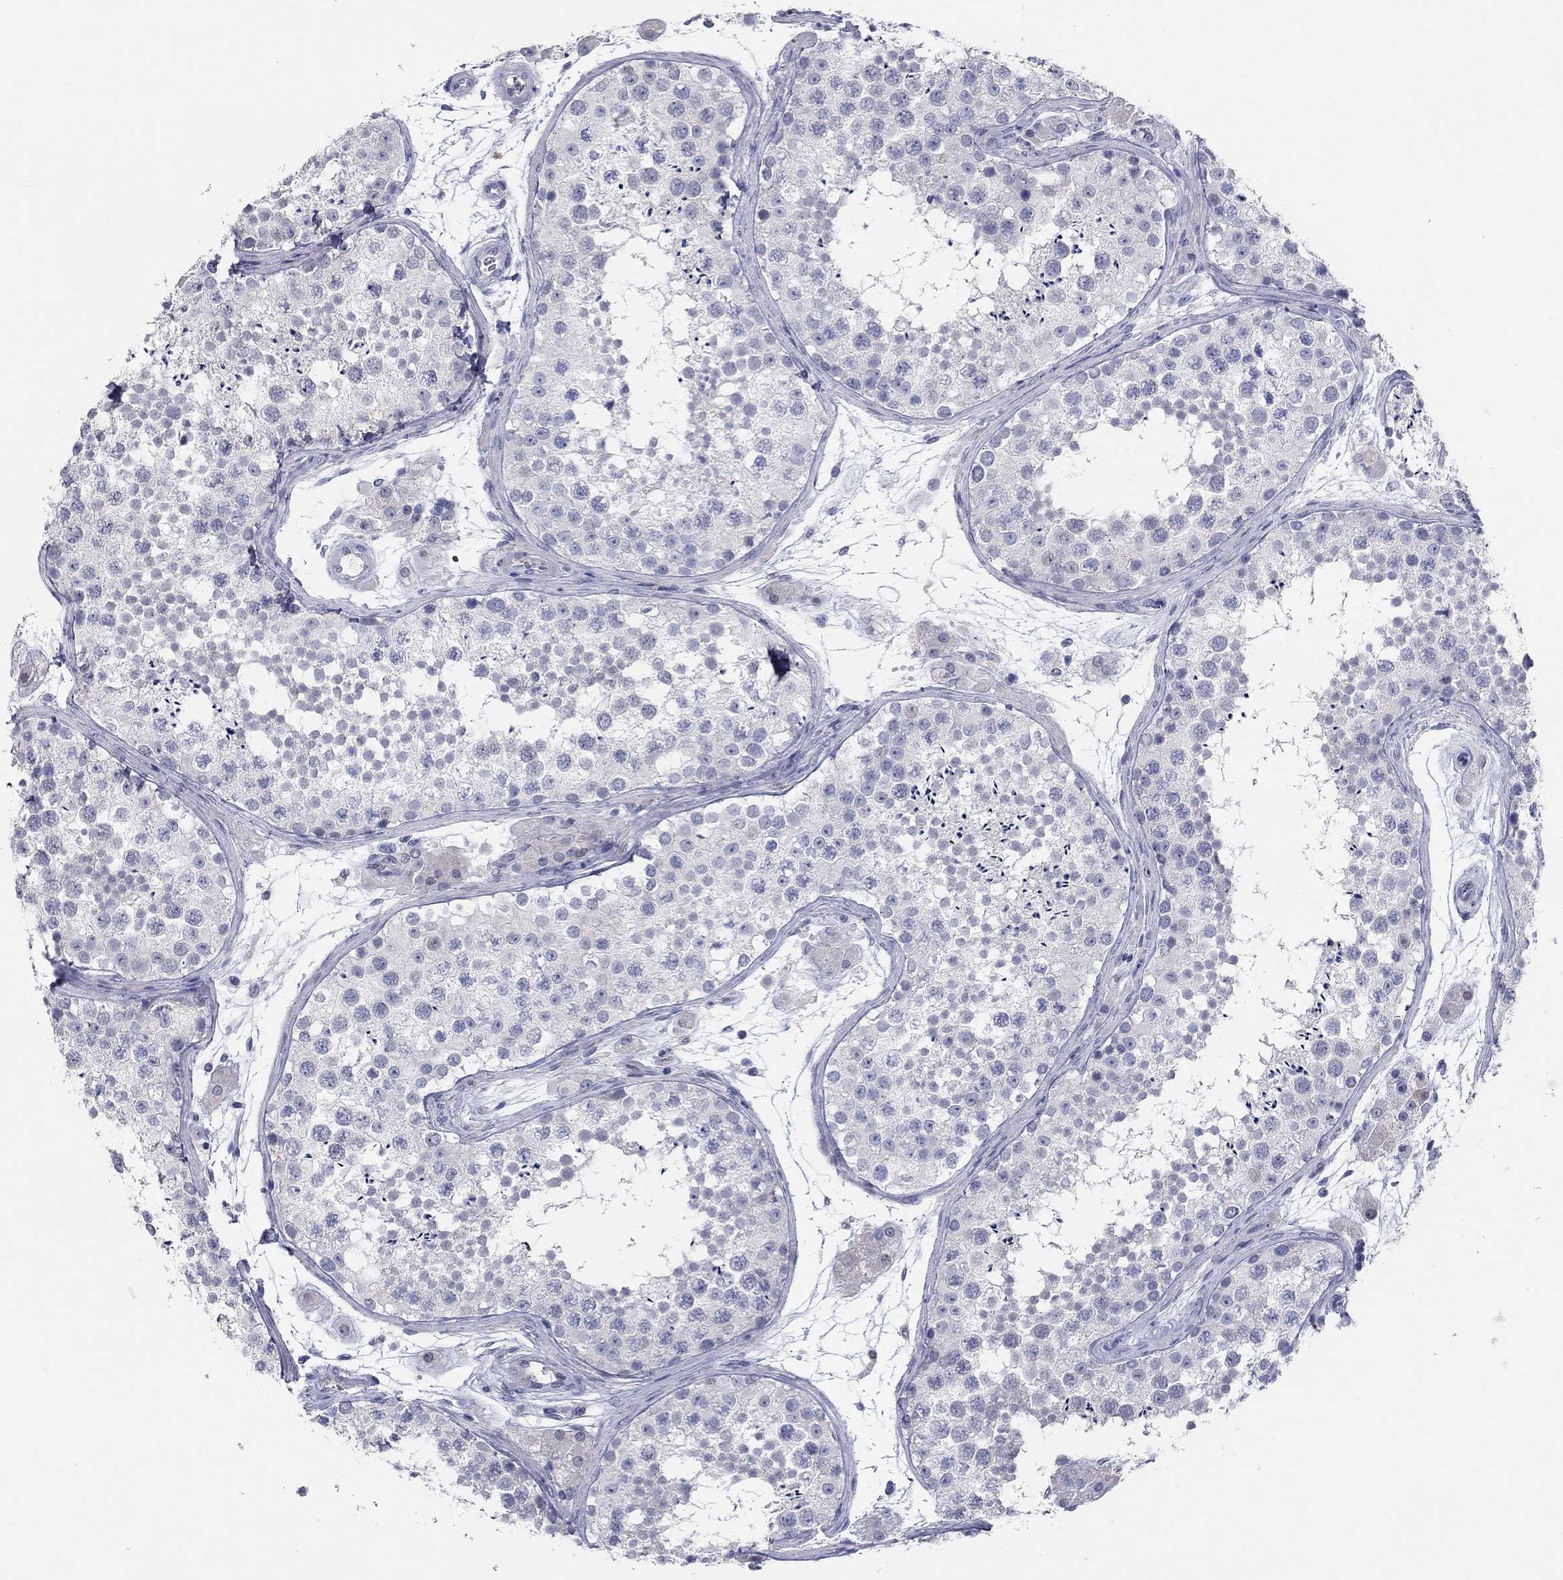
{"staining": {"intensity": "negative", "quantity": "none", "location": "none"}, "tissue": "testis", "cell_type": "Cells in seminiferous ducts", "image_type": "normal", "snomed": [{"axis": "morphology", "description": "Normal tissue, NOS"}, {"axis": "topography", "description": "Testis"}], "caption": "The immunohistochemistry image has no significant staining in cells in seminiferous ducts of testis.", "gene": "ITGAE", "patient": {"sex": "male", "age": 41}}